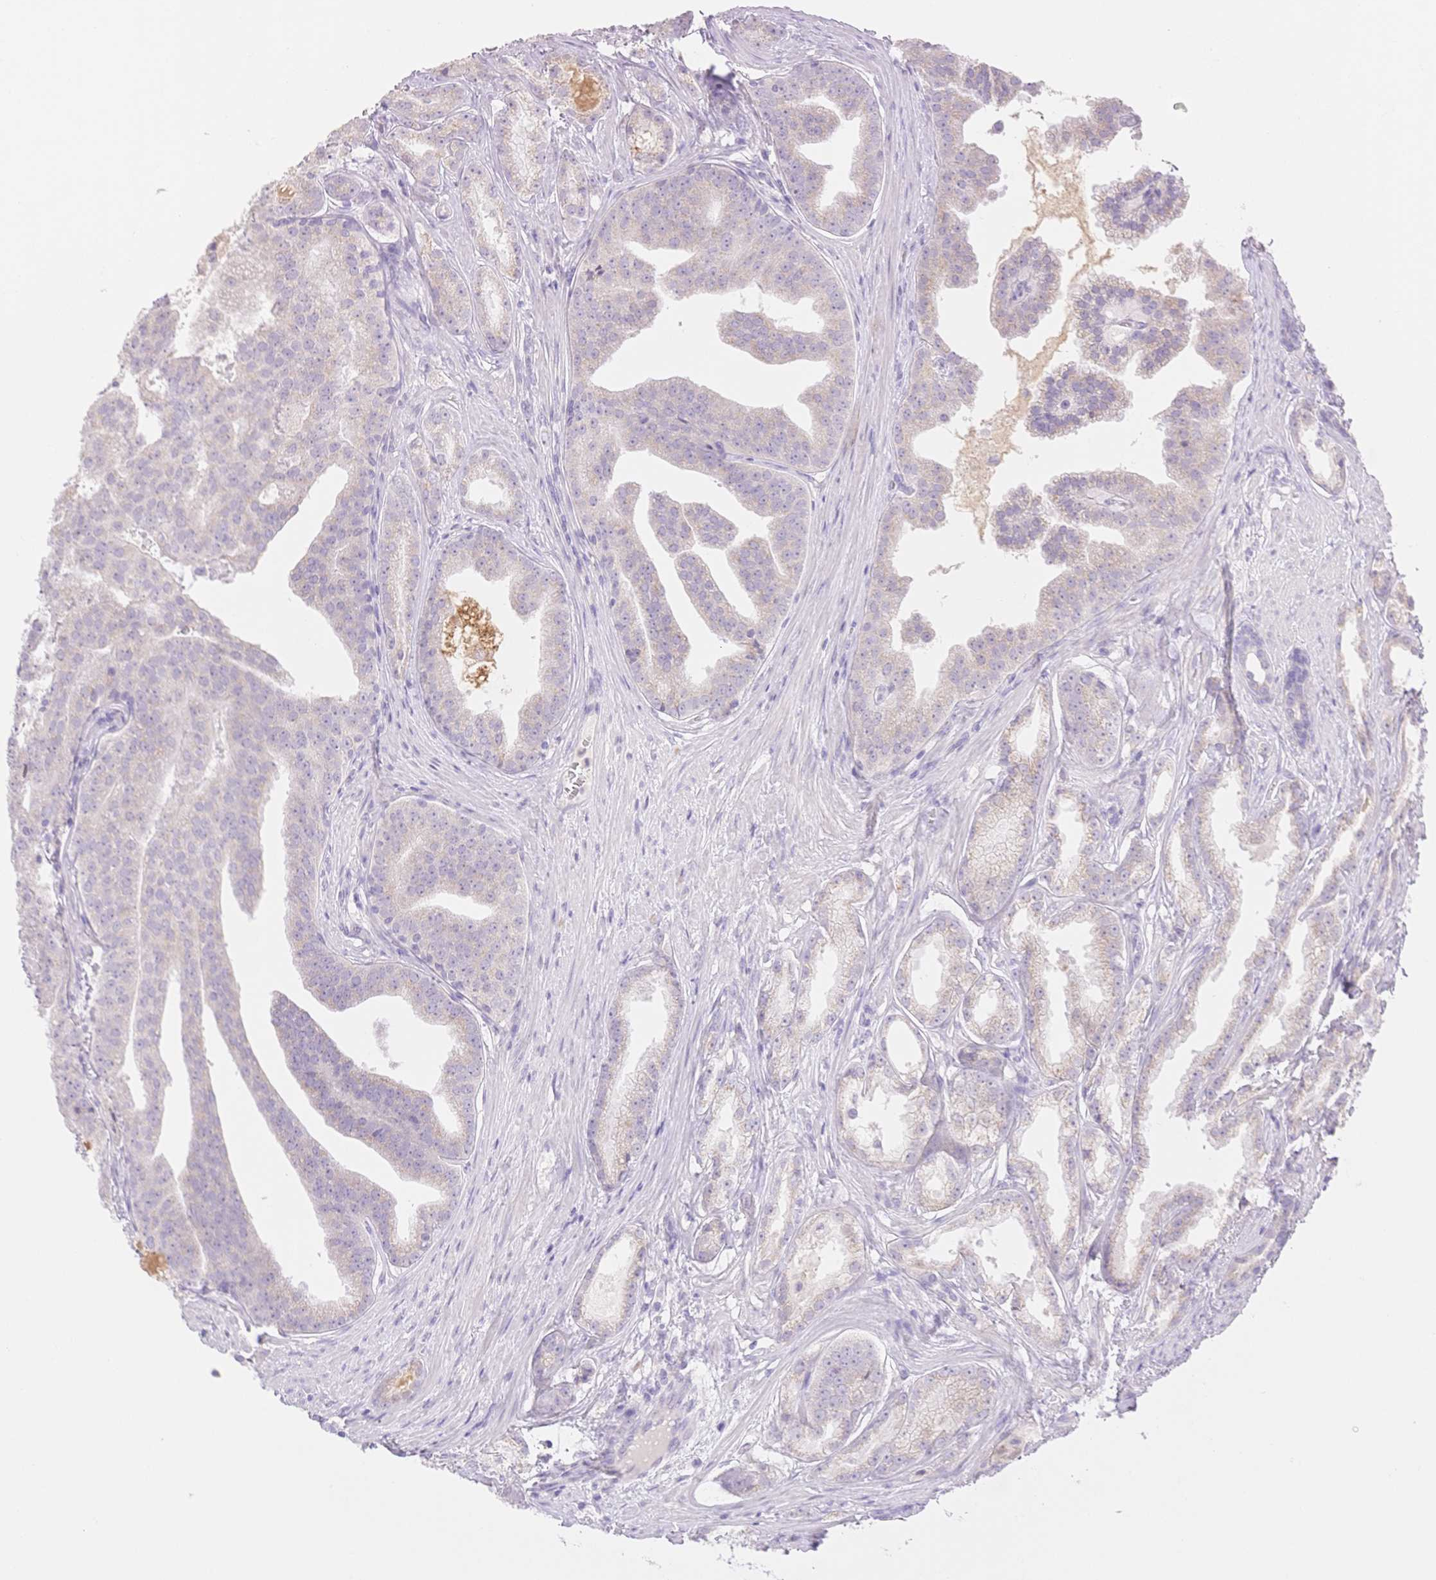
{"staining": {"intensity": "weak", "quantity": "<25%", "location": "cytoplasmic/membranous"}, "tissue": "prostate cancer", "cell_type": "Tumor cells", "image_type": "cancer", "snomed": [{"axis": "morphology", "description": "Adenocarcinoma, Low grade"}, {"axis": "topography", "description": "Prostate"}], "caption": "Immunohistochemical staining of prostate cancer demonstrates no significant expression in tumor cells.", "gene": "SUV39H2", "patient": {"sex": "male", "age": 65}}